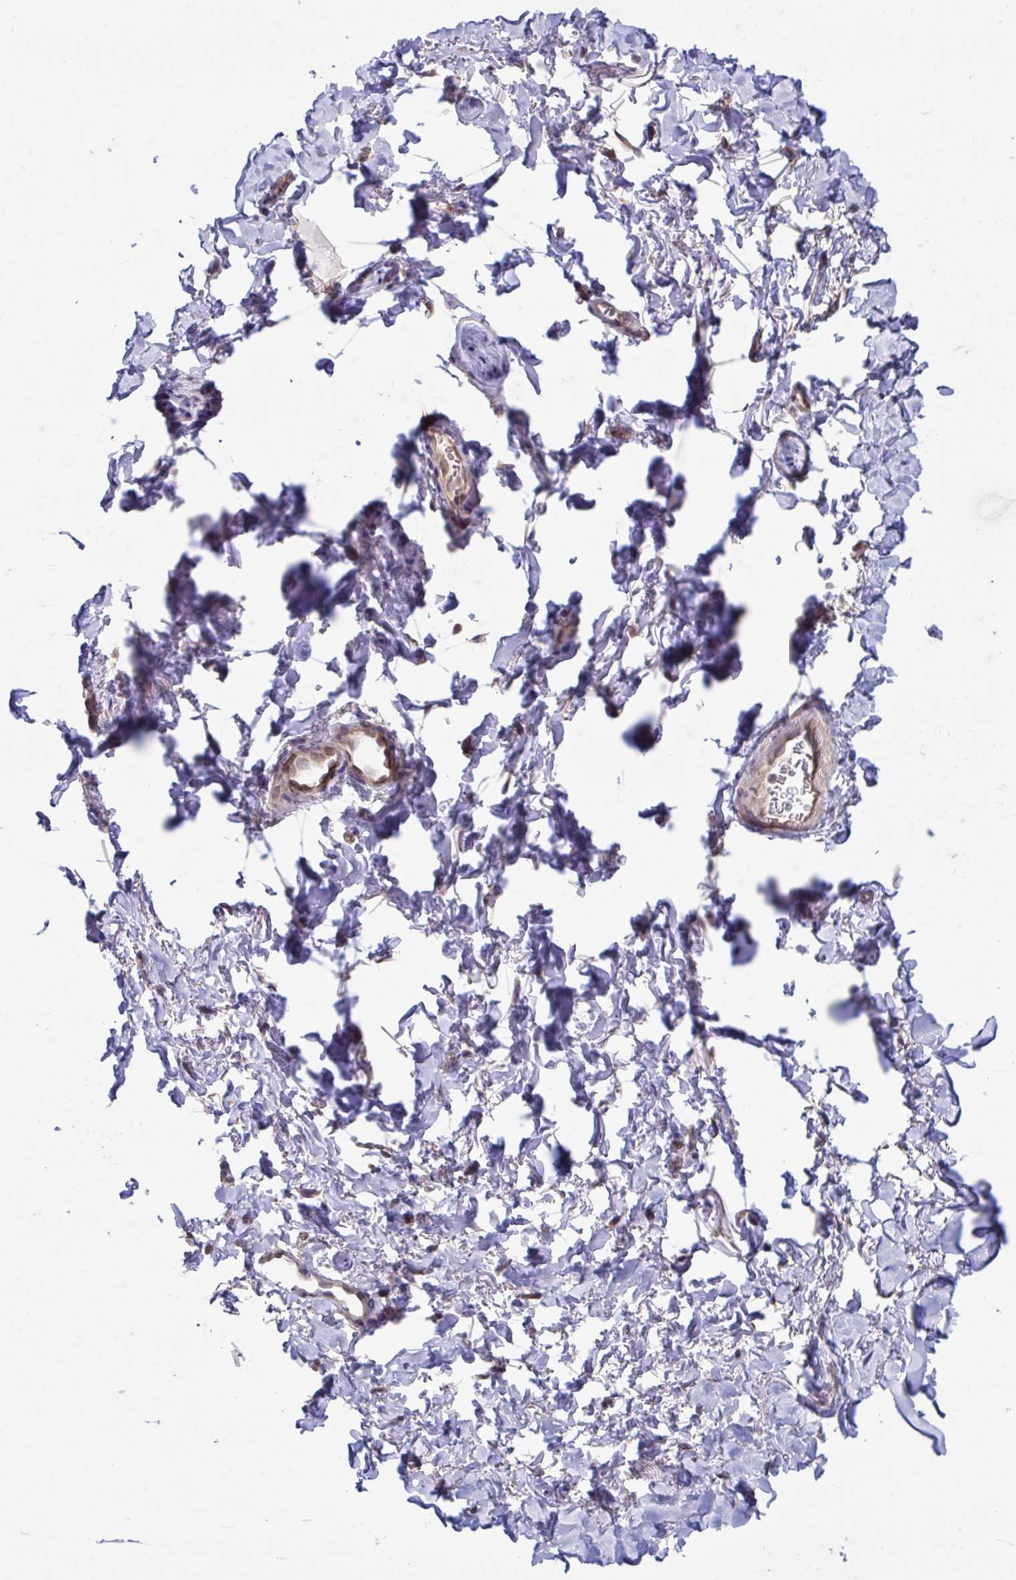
{"staining": {"intensity": "negative", "quantity": "none", "location": "none"}, "tissue": "adipose tissue", "cell_type": "Adipocytes", "image_type": "normal", "snomed": [{"axis": "morphology", "description": "Normal tissue, NOS"}, {"axis": "topography", "description": "Vulva"}, {"axis": "topography", "description": "Peripheral nerve tissue"}], "caption": "IHC histopathology image of normal adipose tissue stained for a protein (brown), which demonstrates no positivity in adipocytes.", "gene": "IST1", "patient": {"sex": "female", "age": 66}}